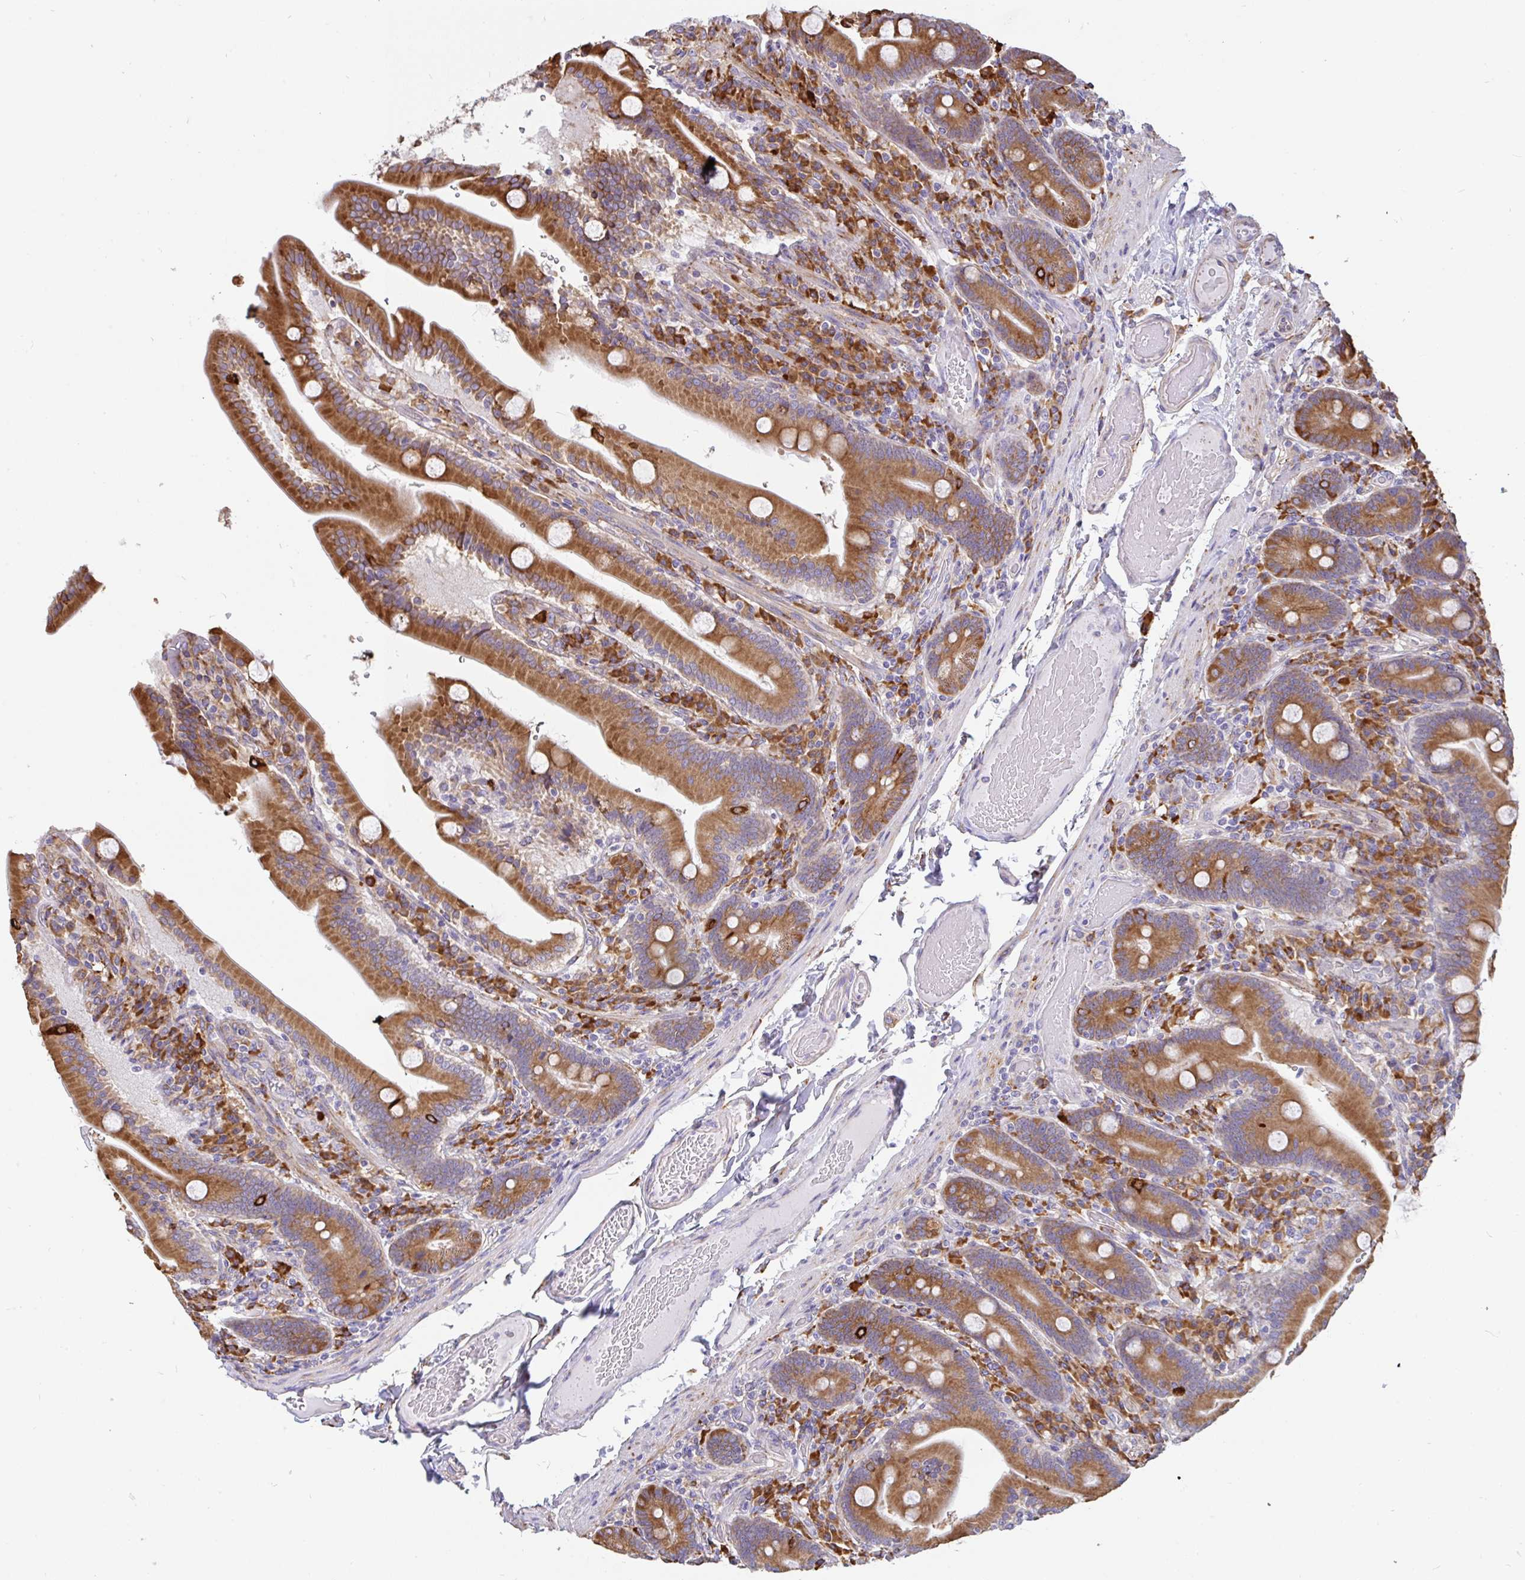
{"staining": {"intensity": "moderate", "quantity": ">75%", "location": "cytoplasmic/membranous"}, "tissue": "duodenum", "cell_type": "Glandular cells", "image_type": "normal", "snomed": [{"axis": "morphology", "description": "Normal tissue, NOS"}, {"axis": "topography", "description": "Duodenum"}], "caption": "Protein expression analysis of unremarkable human duodenum reveals moderate cytoplasmic/membranous expression in about >75% of glandular cells.", "gene": "EML5", "patient": {"sex": "female", "age": 62}}